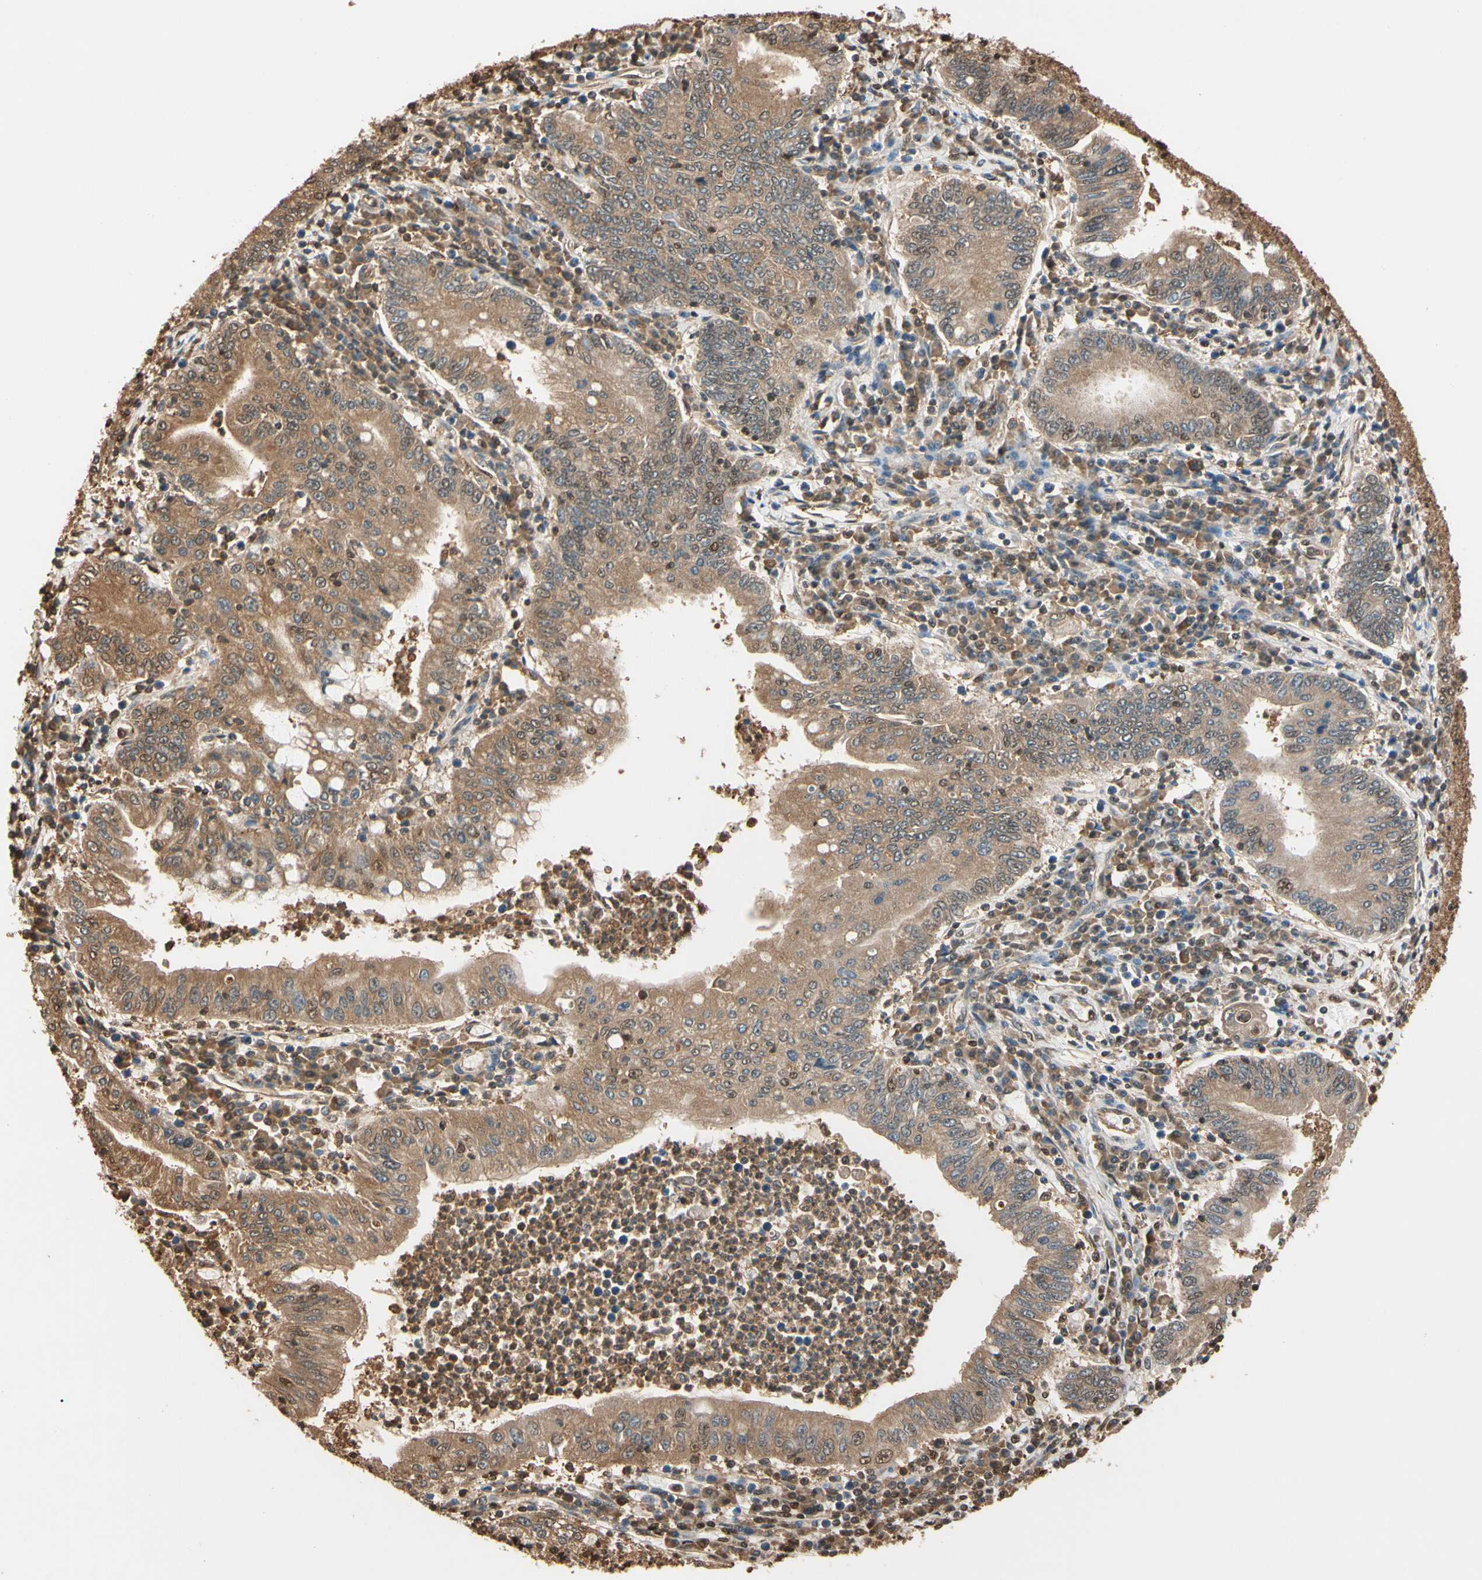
{"staining": {"intensity": "weak", "quantity": ">75%", "location": "cytoplasmic/membranous"}, "tissue": "stomach cancer", "cell_type": "Tumor cells", "image_type": "cancer", "snomed": [{"axis": "morphology", "description": "Normal tissue, NOS"}, {"axis": "morphology", "description": "Adenocarcinoma, NOS"}, {"axis": "topography", "description": "Esophagus"}, {"axis": "topography", "description": "Stomach, upper"}, {"axis": "topography", "description": "Peripheral nerve tissue"}], "caption": "This is an image of immunohistochemistry (IHC) staining of adenocarcinoma (stomach), which shows weak positivity in the cytoplasmic/membranous of tumor cells.", "gene": "PNCK", "patient": {"sex": "male", "age": 62}}